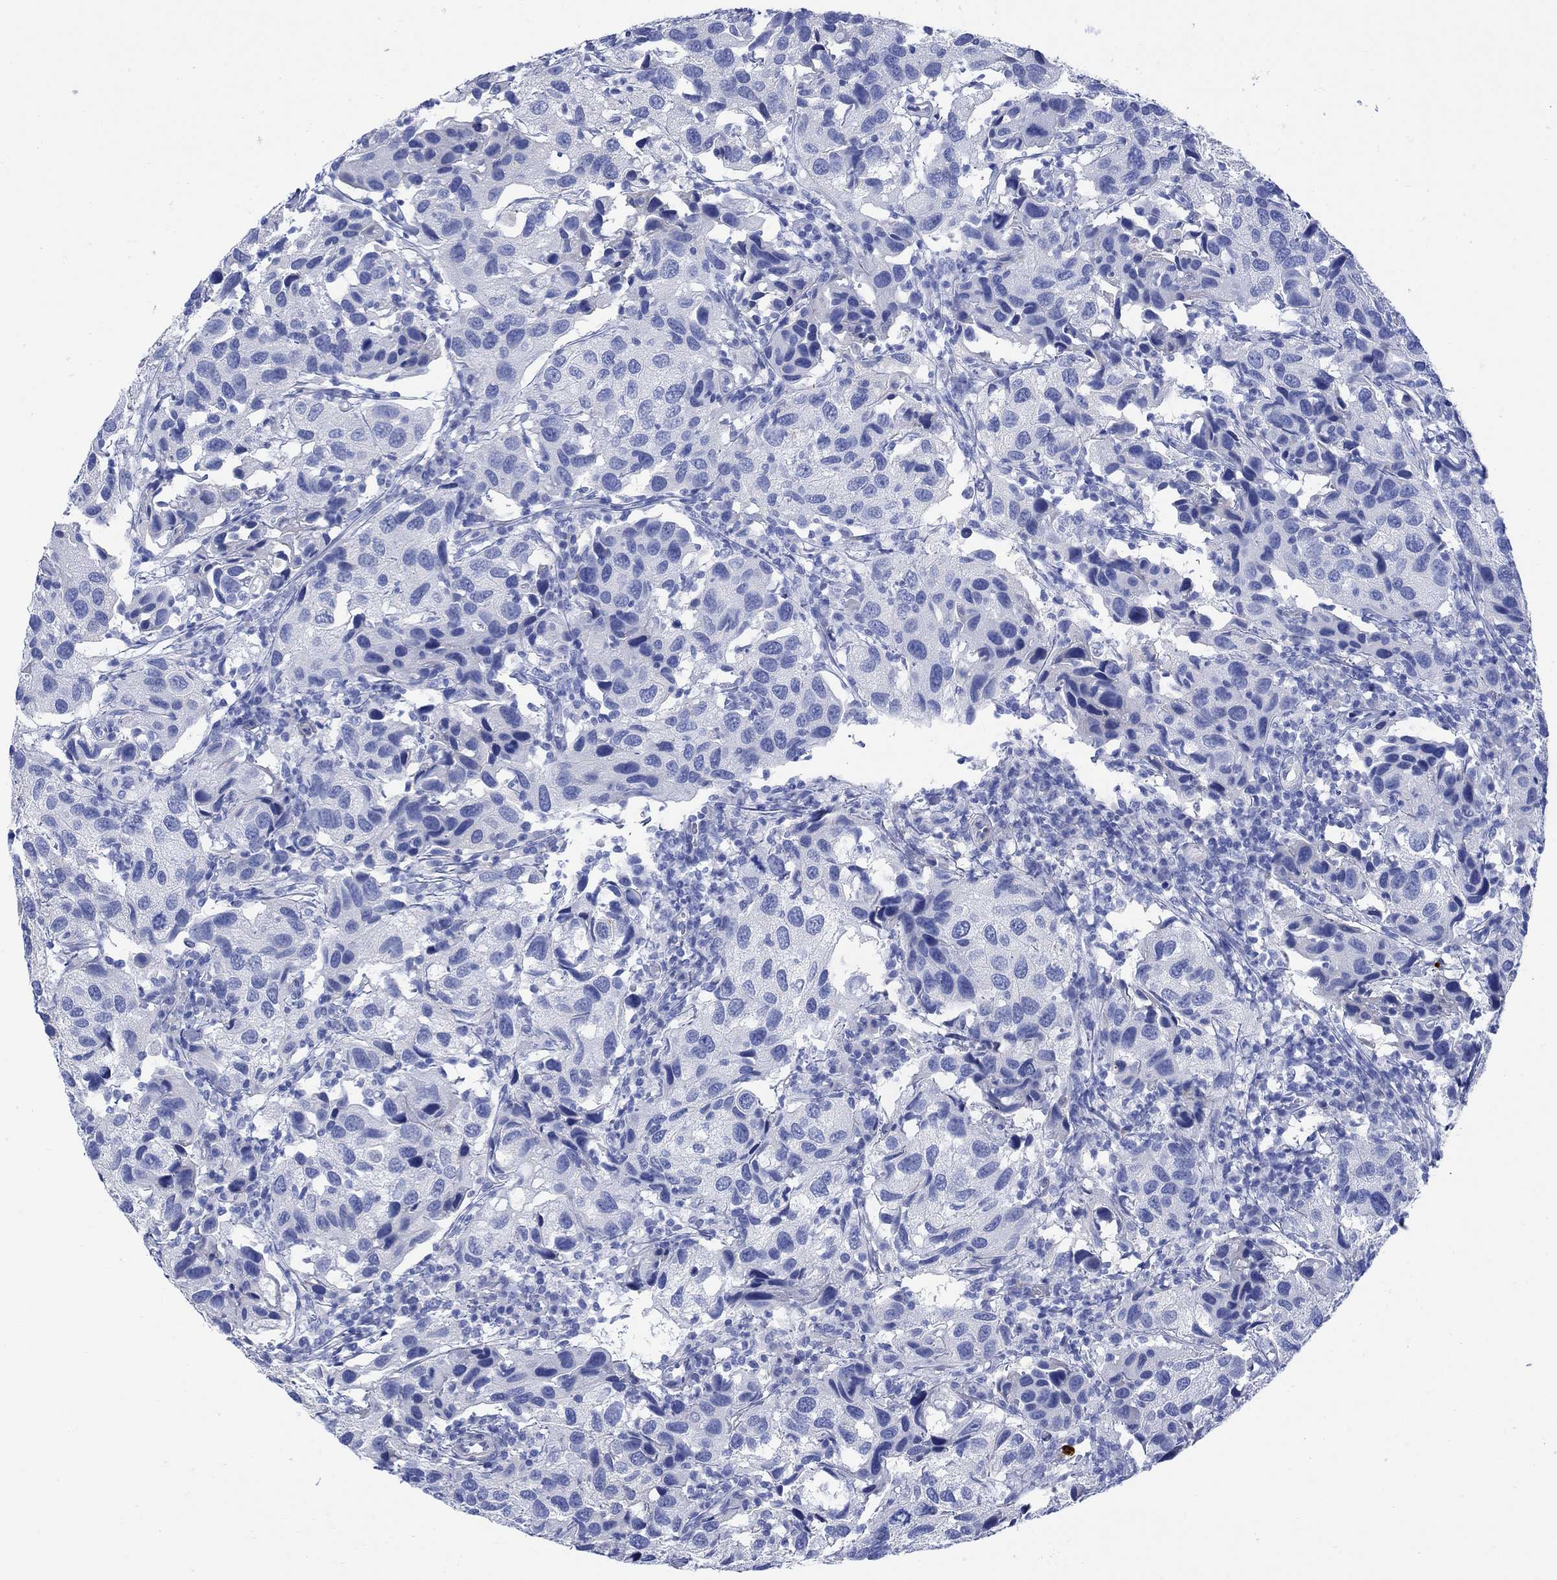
{"staining": {"intensity": "negative", "quantity": "none", "location": "none"}, "tissue": "urothelial cancer", "cell_type": "Tumor cells", "image_type": "cancer", "snomed": [{"axis": "morphology", "description": "Urothelial carcinoma, High grade"}, {"axis": "topography", "description": "Urinary bladder"}], "caption": "There is no significant positivity in tumor cells of urothelial cancer. (DAB (3,3'-diaminobenzidine) immunohistochemistry (IHC), high magnification).", "gene": "MYL1", "patient": {"sex": "male", "age": 79}}